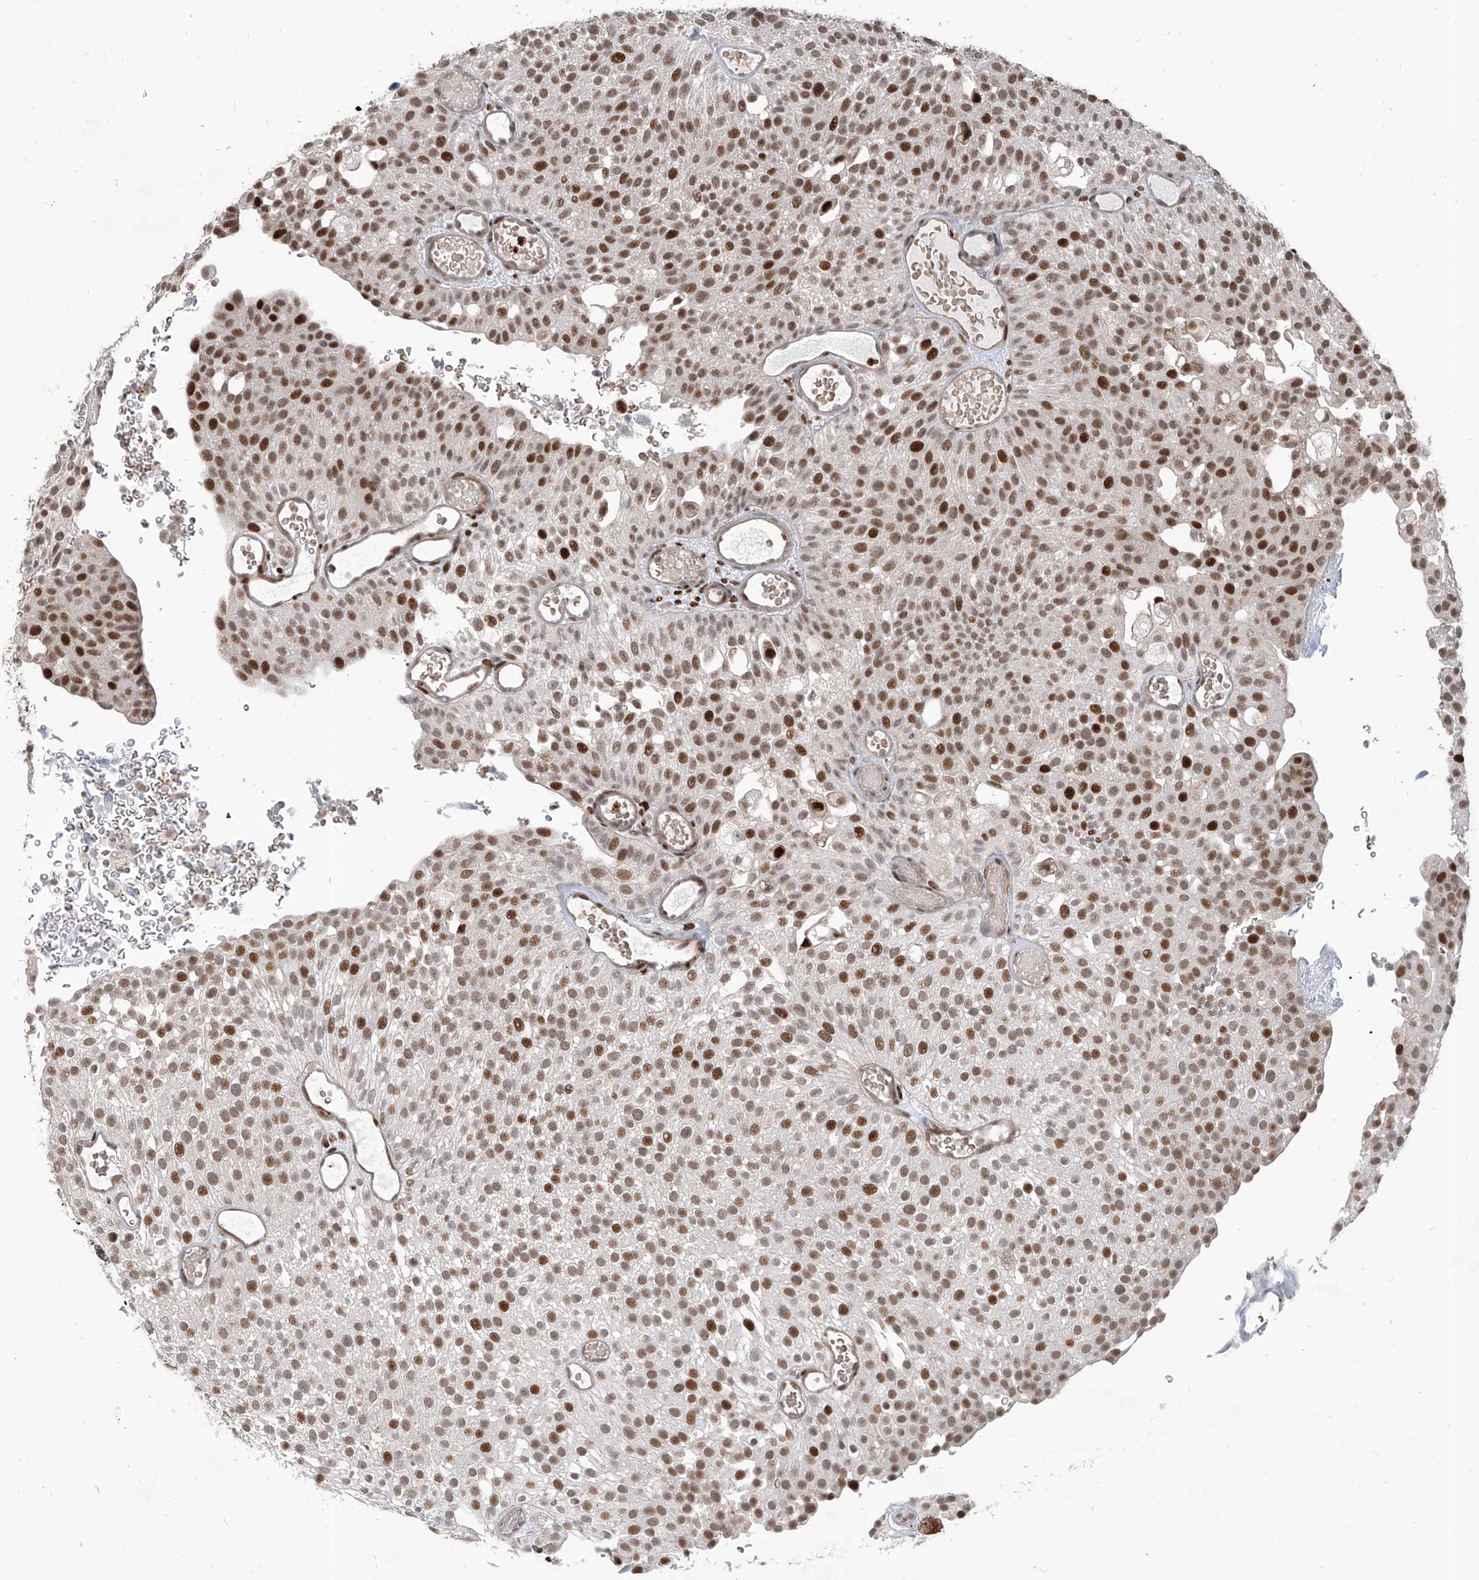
{"staining": {"intensity": "strong", "quantity": "25%-75%", "location": "nuclear"}, "tissue": "urothelial cancer", "cell_type": "Tumor cells", "image_type": "cancer", "snomed": [{"axis": "morphology", "description": "Urothelial carcinoma, Low grade"}, {"axis": "topography", "description": "Urinary bladder"}], "caption": "Protein analysis of urothelial cancer tissue demonstrates strong nuclear staining in about 25%-75% of tumor cells. The protein of interest is stained brown, and the nuclei are stained in blue (DAB (3,3'-diaminobenzidine) IHC with brightfield microscopy, high magnification).", "gene": "IRF2", "patient": {"sex": "male", "age": 78}}